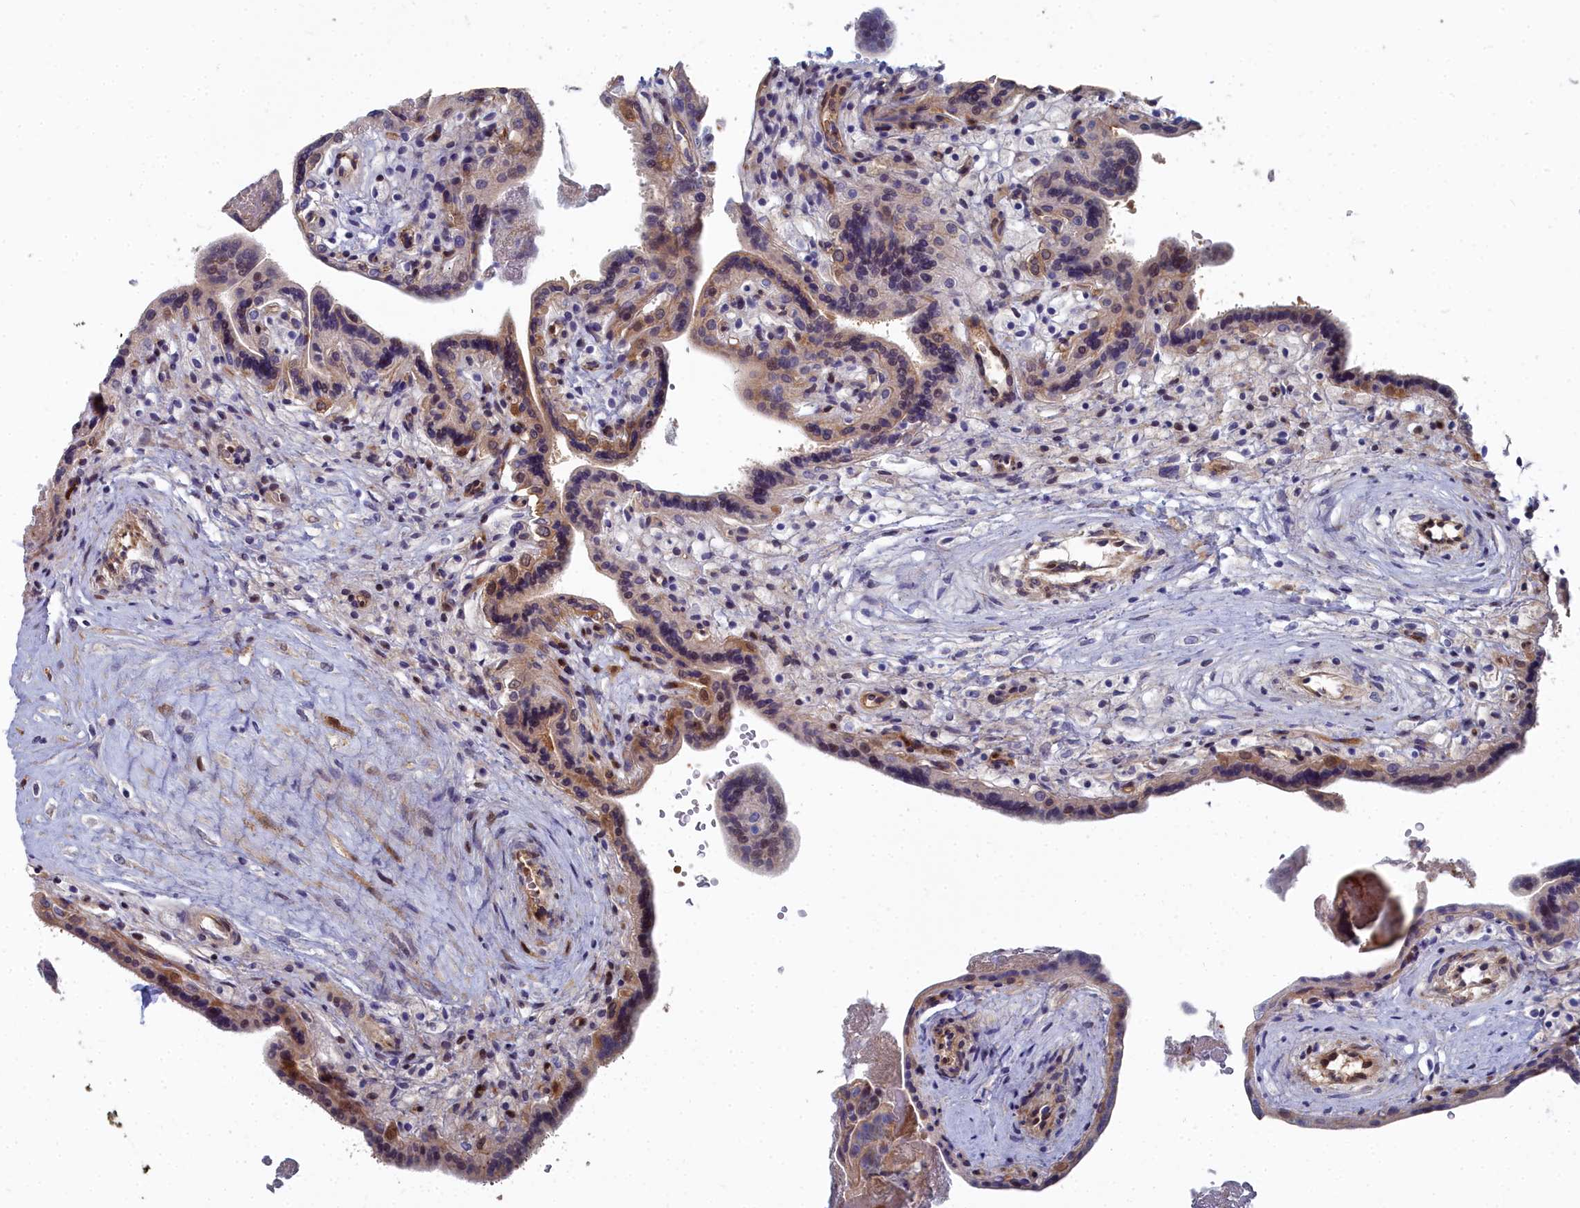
{"staining": {"intensity": "weak", "quantity": "25%-75%", "location": "cytoplasmic/membranous,nuclear"}, "tissue": "placenta", "cell_type": "Trophoblastic cells", "image_type": "normal", "snomed": [{"axis": "morphology", "description": "Normal tissue, NOS"}, {"axis": "topography", "description": "Placenta"}], "caption": "Protein expression analysis of benign human placenta reveals weak cytoplasmic/membranous,nuclear positivity in about 25%-75% of trophoblastic cells.", "gene": "RPS27A", "patient": {"sex": "female", "age": 37}}